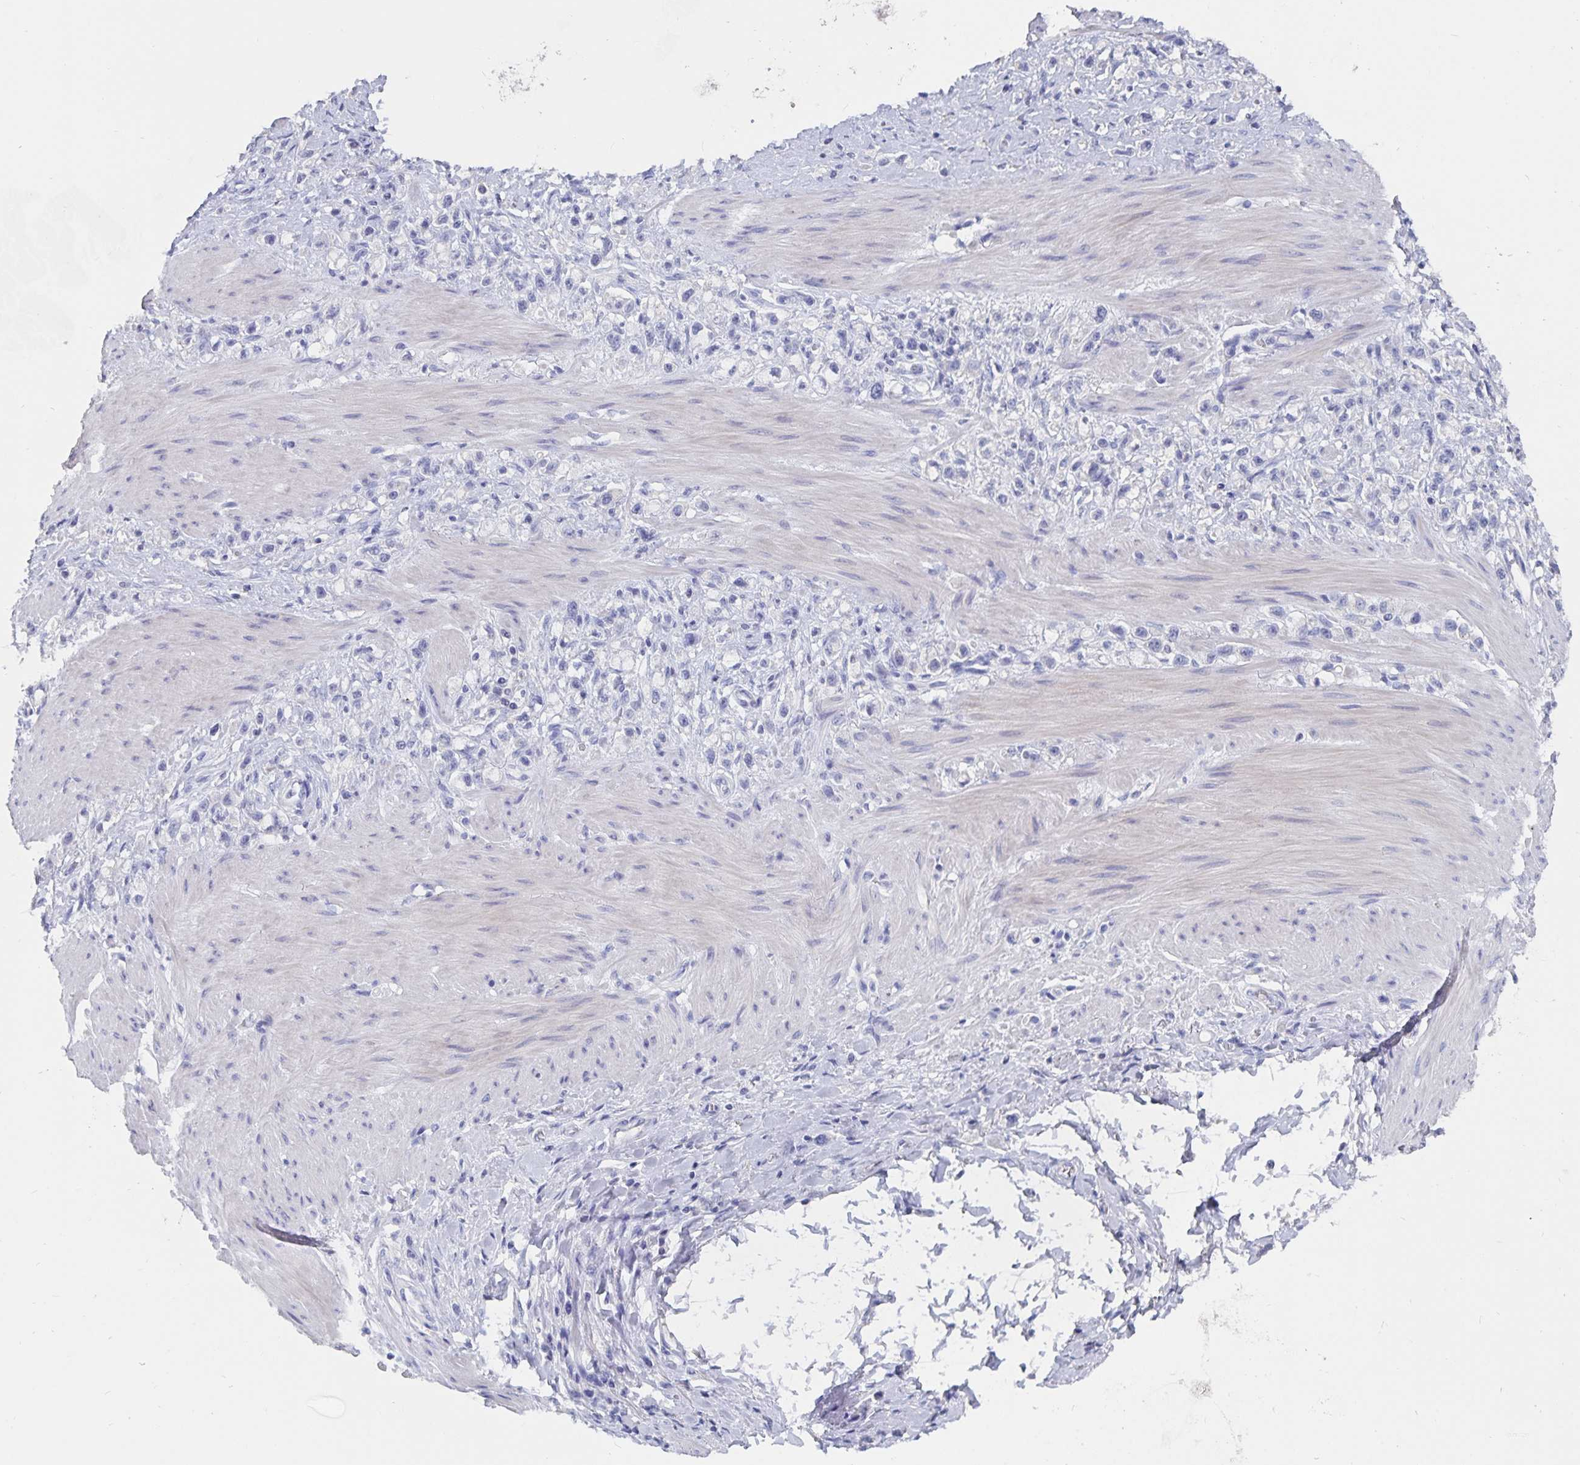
{"staining": {"intensity": "negative", "quantity": "none", "location": "none"}, "tissue": "stomach cancer", "cell_type": "Tumor cells", "image_type": "cancer", "snomed": [{"axis": "morphology", "description": "Adenocarcinoma, NOS"}, {"axis": "topography", "description": "Stomach"}], "caption": "Image shows no protein staining in tumor cells of stomach adenocarcinoma tissue.", "gene": "CFAP69", "patient": {"sex": "female", "age": 65}}